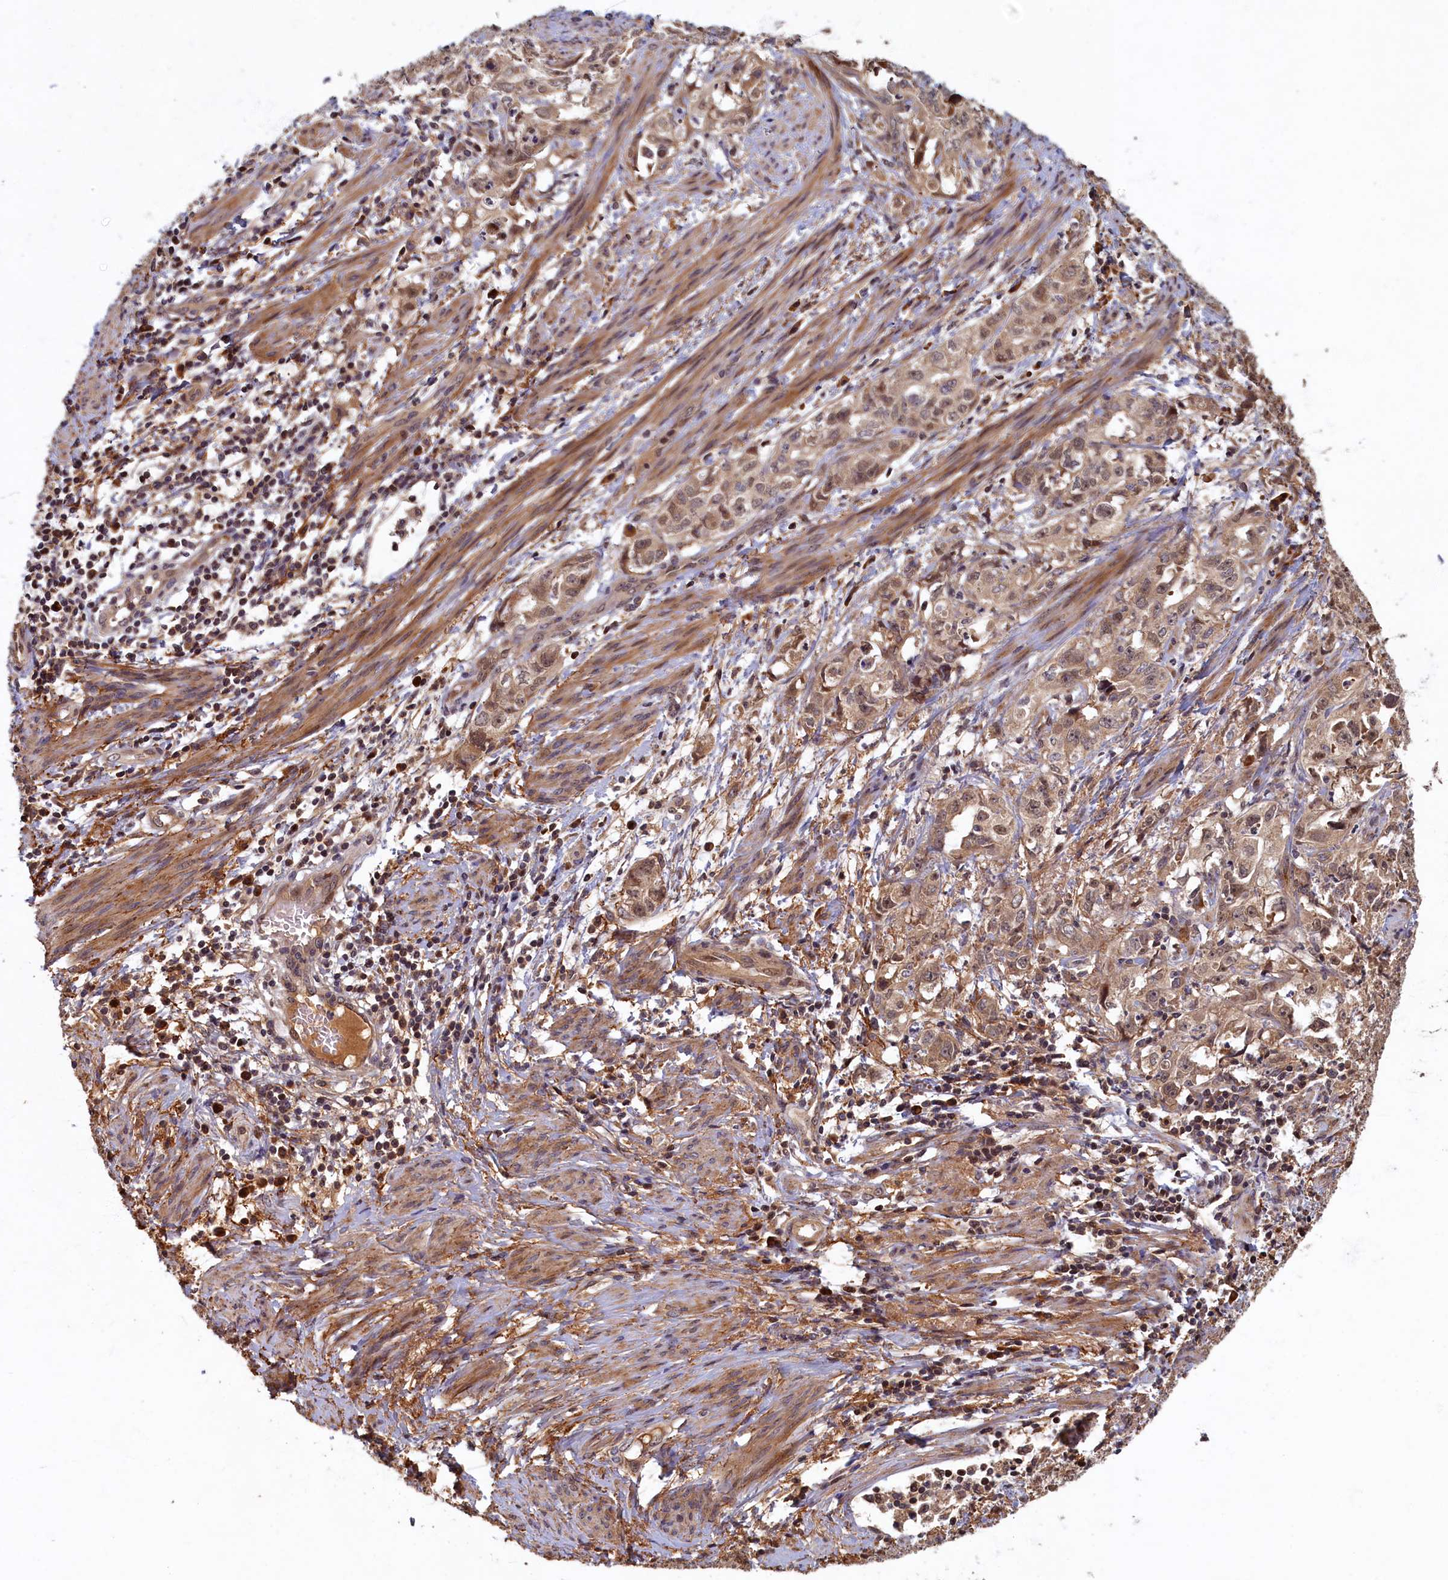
{"staining": {"intensity": "weak", "quantity": ">75%", "location": "cytoplasmic/membranous,nuclear"}, "tissue": "endometrial cancer", "cell_type": "Tumor cells", "image_type": "cancer", "snomed": [{"axis": "morphology", "description": "Adenocarcinoma, NOS"}, {"axis": "topography", "description": "Endometrium"}], "caption": "Human endometrial cancer (adenocarcinoma) stained for a protein (brown) shows weak cytoplasmic/membranous and nuclear positive expression in about >75% of tumor cells.", "gene": "LCMT2", "patient": {"sex": "female", "age": 65}}